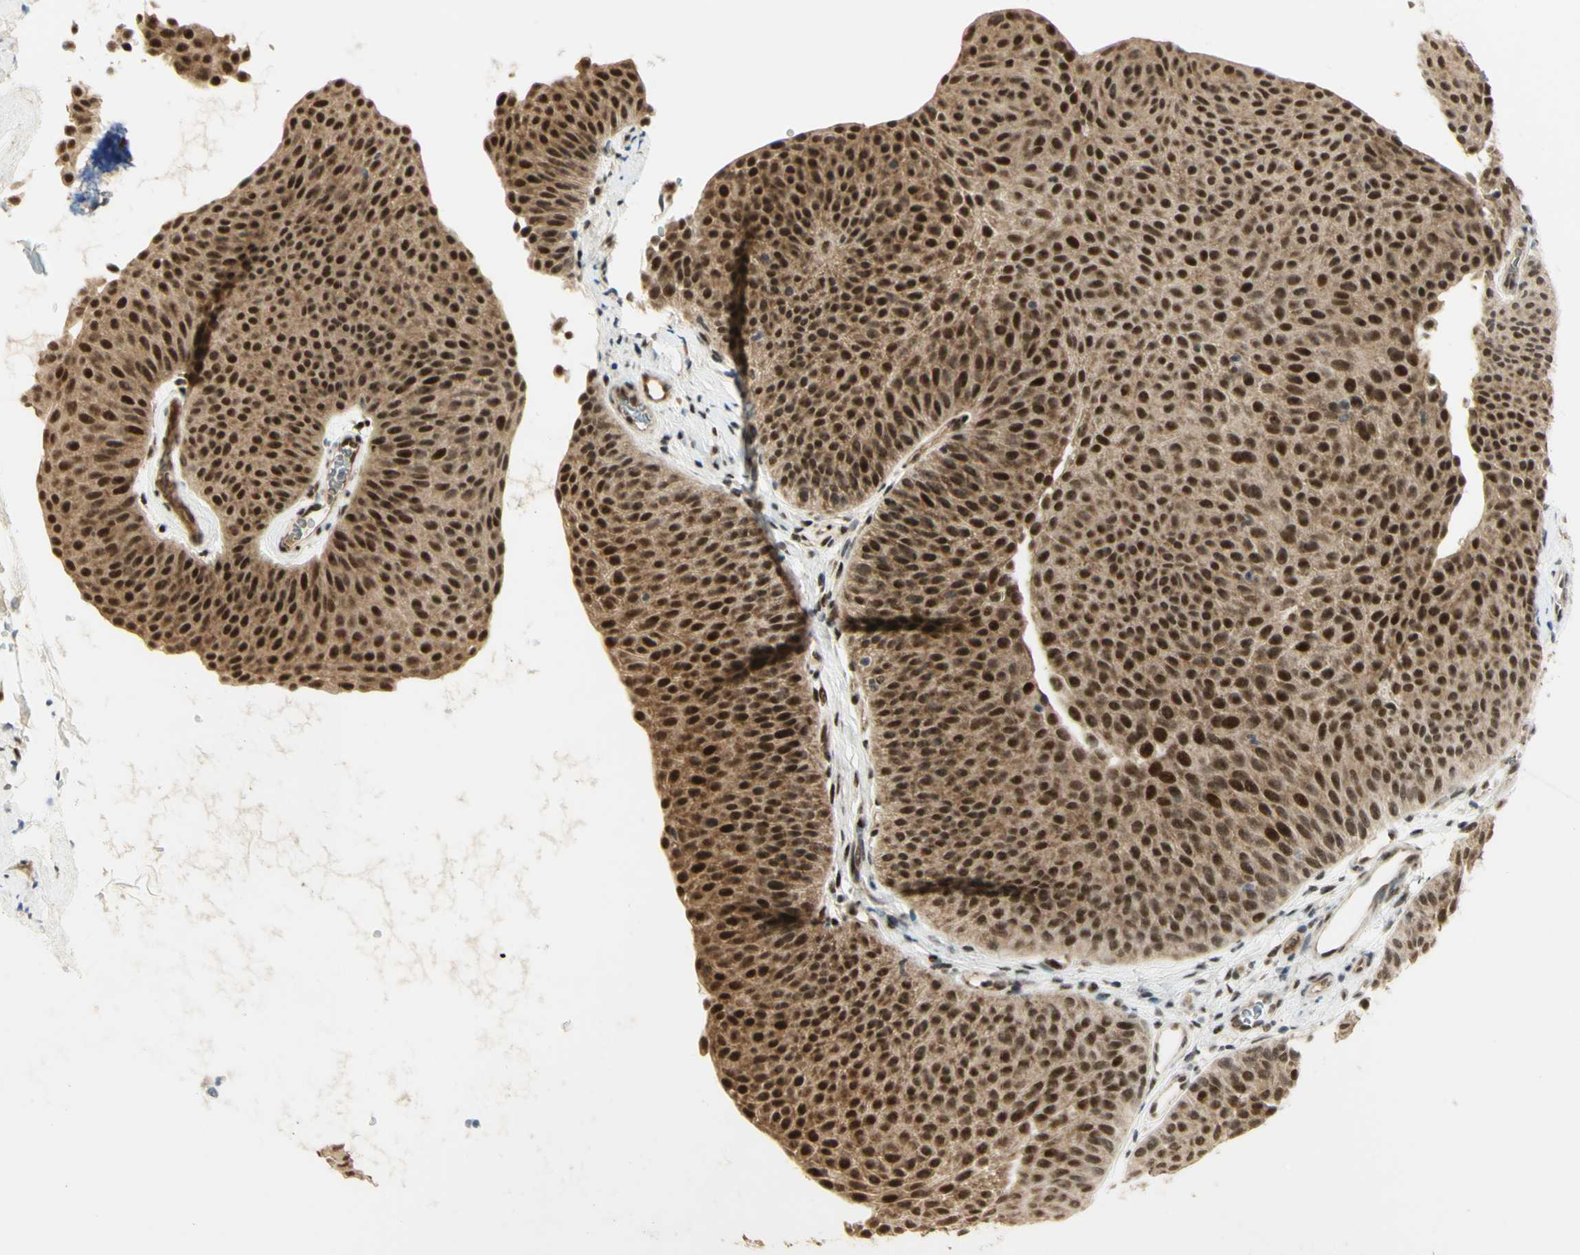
{"staining": {"intensity": "strong", "quantity": ">75%", "location": "nuclear"}, "tissue": "urothelial cancer", "cell_type": "Tumor cells", "image_type": "cancer", "snomed": [{"axis": "morphology", "description": "Urothelial carcinoma, Low grade"}, {"axis": "topography", "description": "Urinary bladder"}], "caption": "Urothelial cancer was stained to show a protein in brown. There is high levels of strong nuclear positivity in approximately >75% of tumor cells.", "gene": "DDX1", "patient": {"sex": "female", "age": 60}}